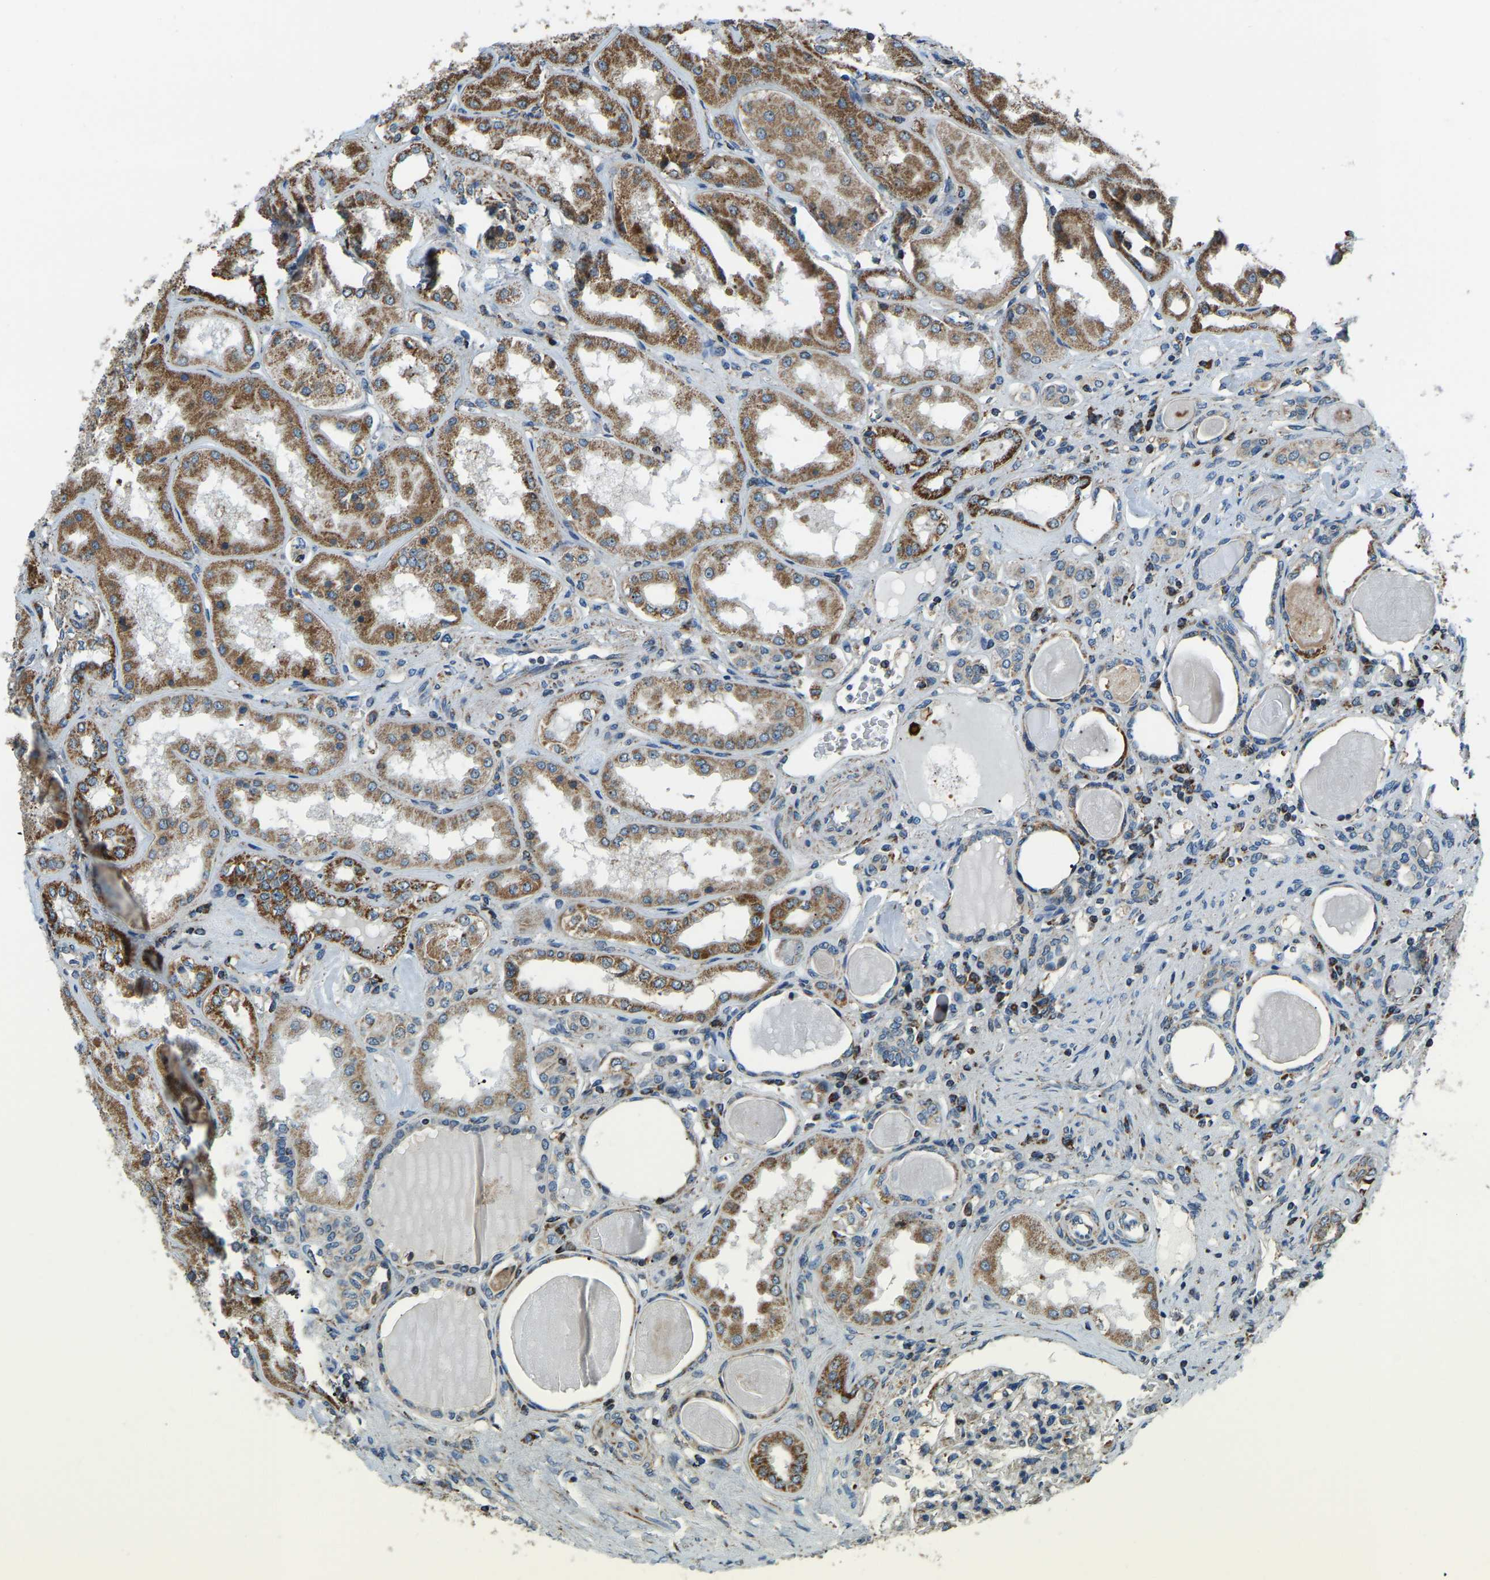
{"staining": {"intensity": "negative", "quantity": "none", "location": "none"}, "tissue": "kidney", "cell_type": "Cells in glomeruli", "image_type": "normal", "snomed": [{"axis": "morphology", "description": "Normal tissue, NOS"}, {"axis": "topography", "description": "Kidney"}], "caption": "IHC micrograph of benign human kidney stained for a protein (brown), which displays no staining in cells in glomeruli.", "gene": "RBM33", "patient": {"sex": "female", "age": 56}}